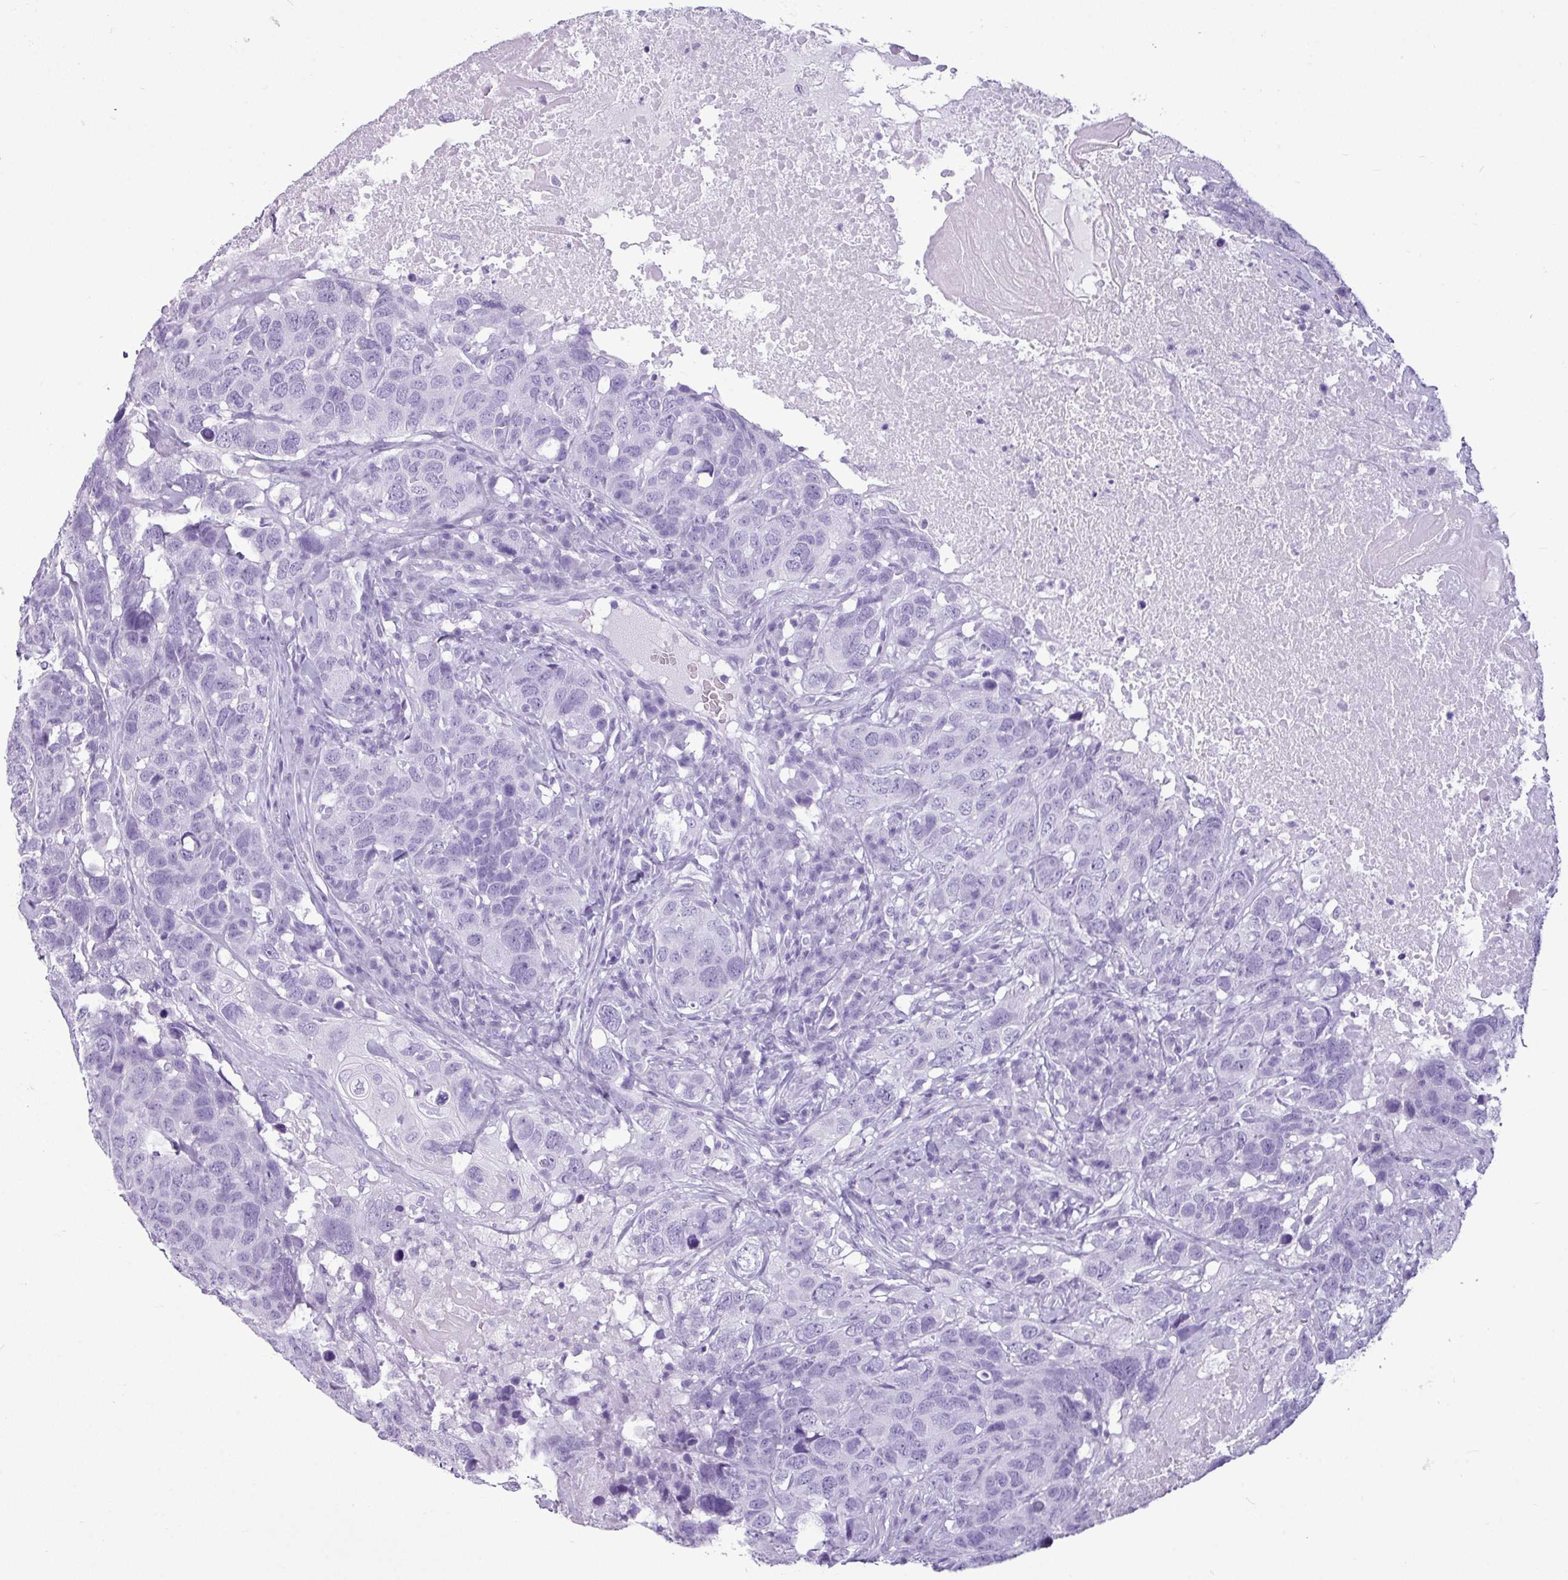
{"staining": {"intensity": "negative", "quantity": "none", "location": "none"}, "tissue": "head and neck cancer", "cell_type": "Tumor cells", "image_type": "cancer", "snomed": [{"axis": "morphology", "description": "Squamous cell carcinoma, NOS"}, {"axis": "topography", "description": "Head-Neck"}], "caption": "This is a photomicrograph of IHC staining of head and neck cancer (squamous cell carcinoma), which shows no expression in tumor cells.", "gene": "AMY1B", "patient": {"sex": "male", "age": 66}}